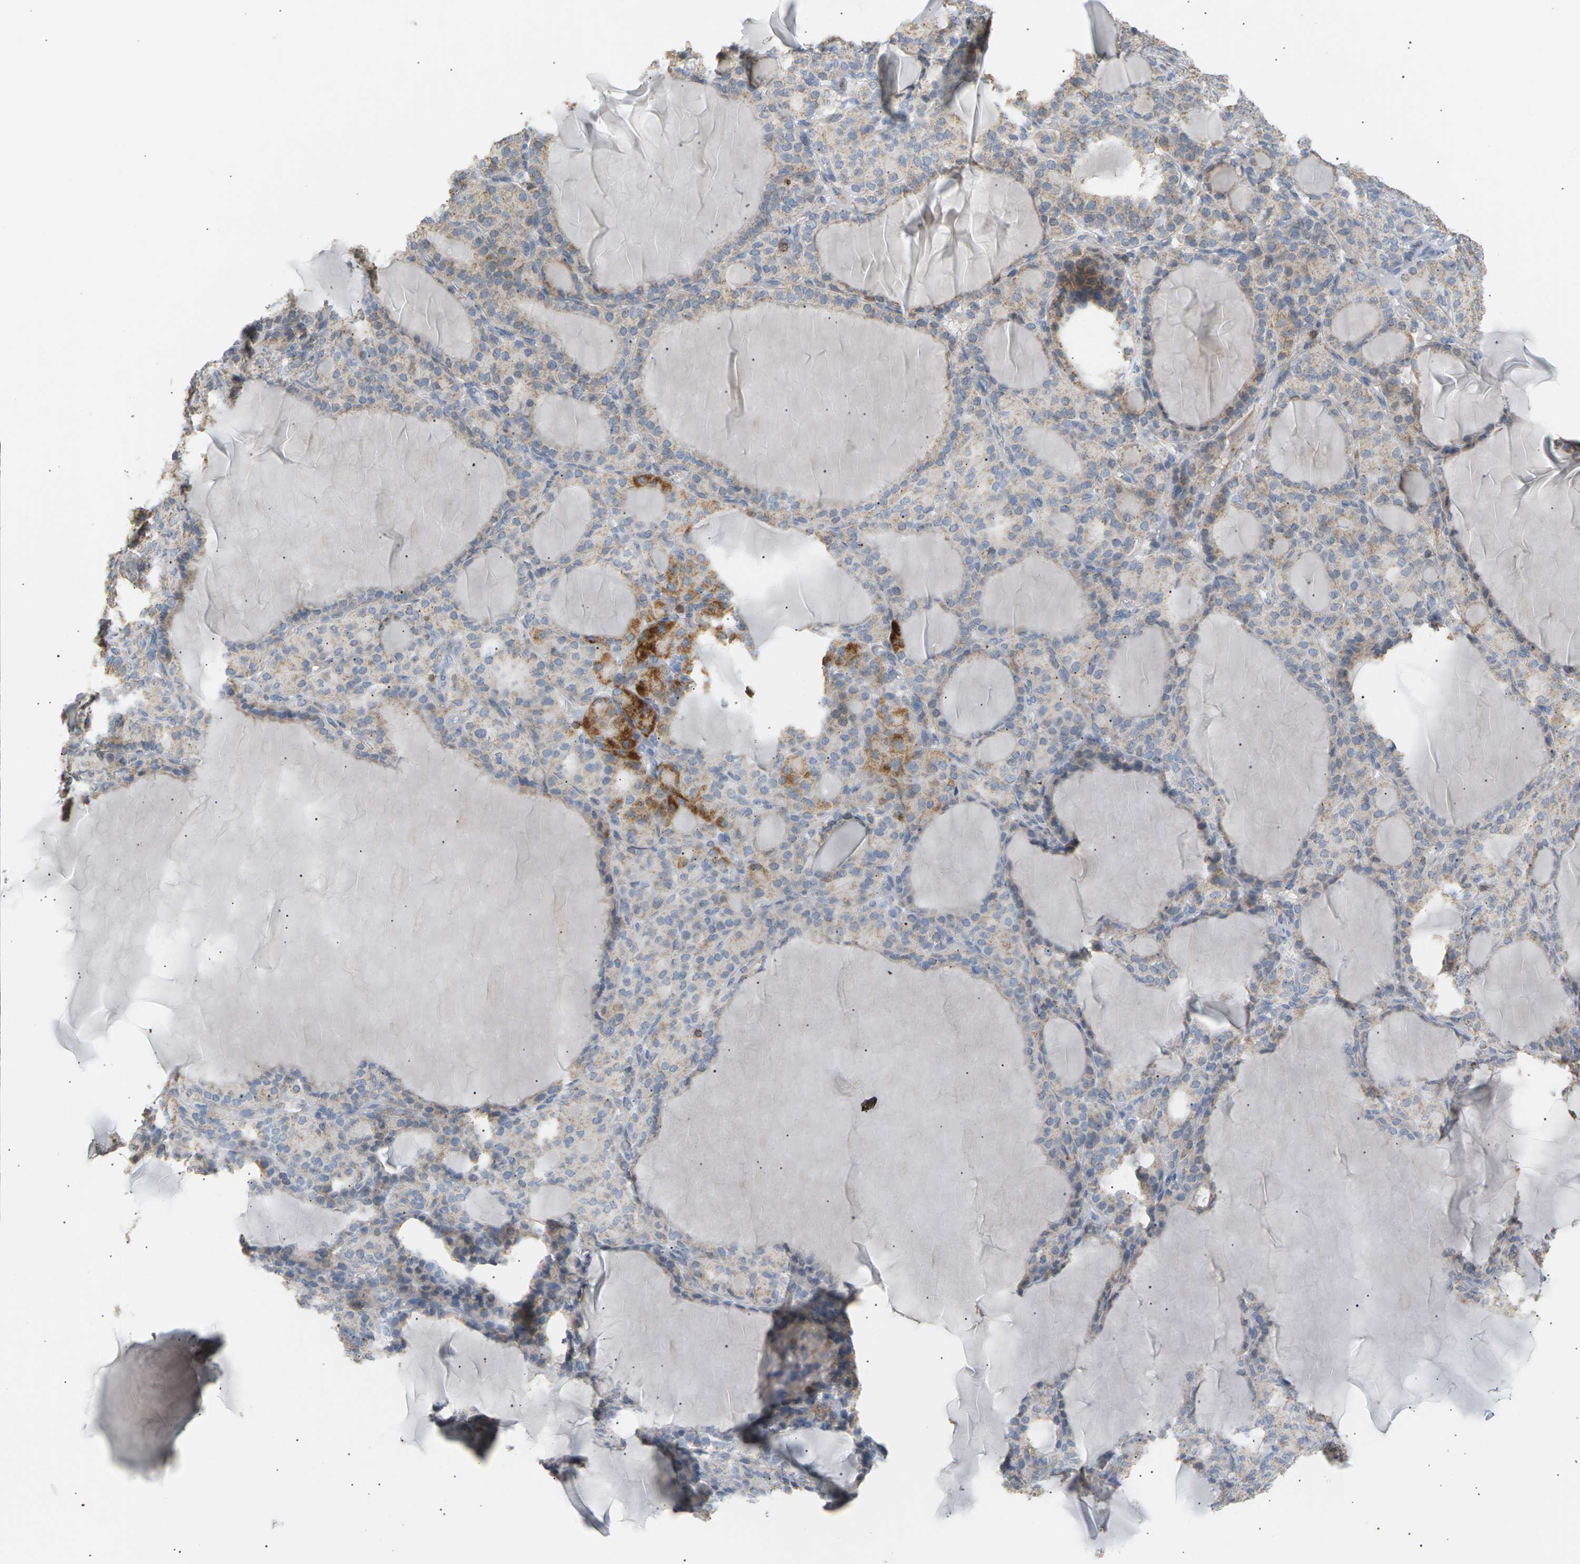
{"staining": {"intensity": "moderate", "quantity": "25%-75%", "location": "cytoplasmic/membranous"}, "tissue": "thyroid gland", "cell_type": "Glandular cells", "image_type": "normal", "snomed": [{"axis": "morphology", "description": "Normal tissue, NOS"}, {"axis": "topography", "description": "Thyroid gland"}], "caption": "Immunohistochemistry of benign human thyroid gland displays medium levels of moderate cytoplasmic/membranous positivity in approximately 25%-75% of glandular cells. The staining was performed using DAB (3,3'-diaminobenzidine), with brown indicating positive protein expression. Nuclei are stained blue with hematoxylin.", "gene": "LIME1", "patient": {"sex": "female", "age": 28}}